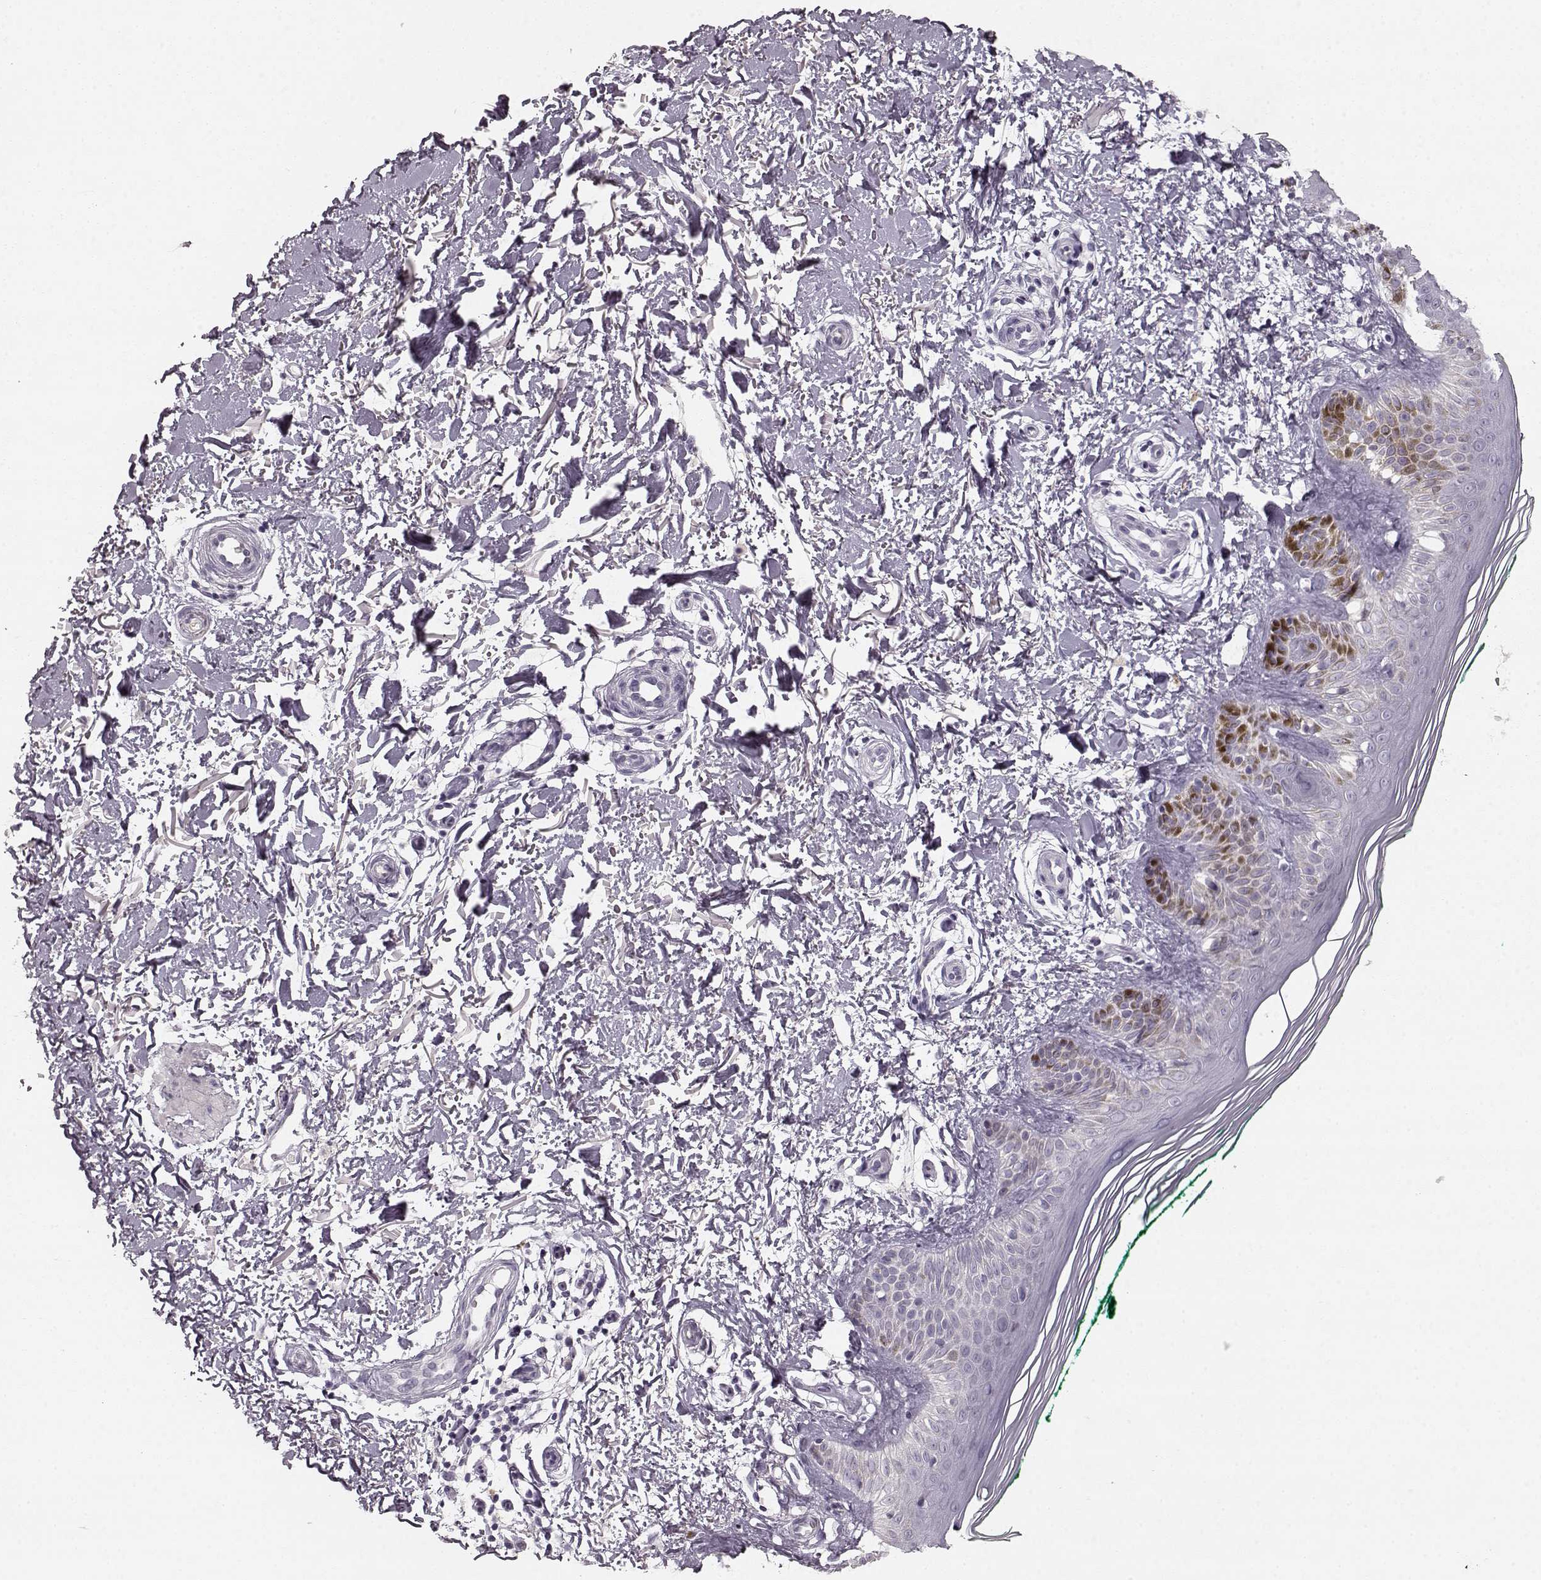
{"staining": {"intensity": "negative", "quantity": "none", "location": "none"}, "tissue": "skin", "cell_type": "Fibroblasts", "image_type": "normal", "snomed": [{"axis": "morphology", "description": "Normal tissue, NOS"}, {"axis": "morphology", "description": "Inflammation, NOS"}, {"axis": "morphology", "description": "Fibrosis, NOS"}, {"axis": "topography", "description": "Skin"}], "caption": "The histopathology image exhibits no significant staining in fibroblasts of skin. The staining is performed using DAB brown chromogen with nuclei counter-stained in using hematoxylin.", "gene": "KIAA0319", "patient": {"sex": "male", "age": 71}}